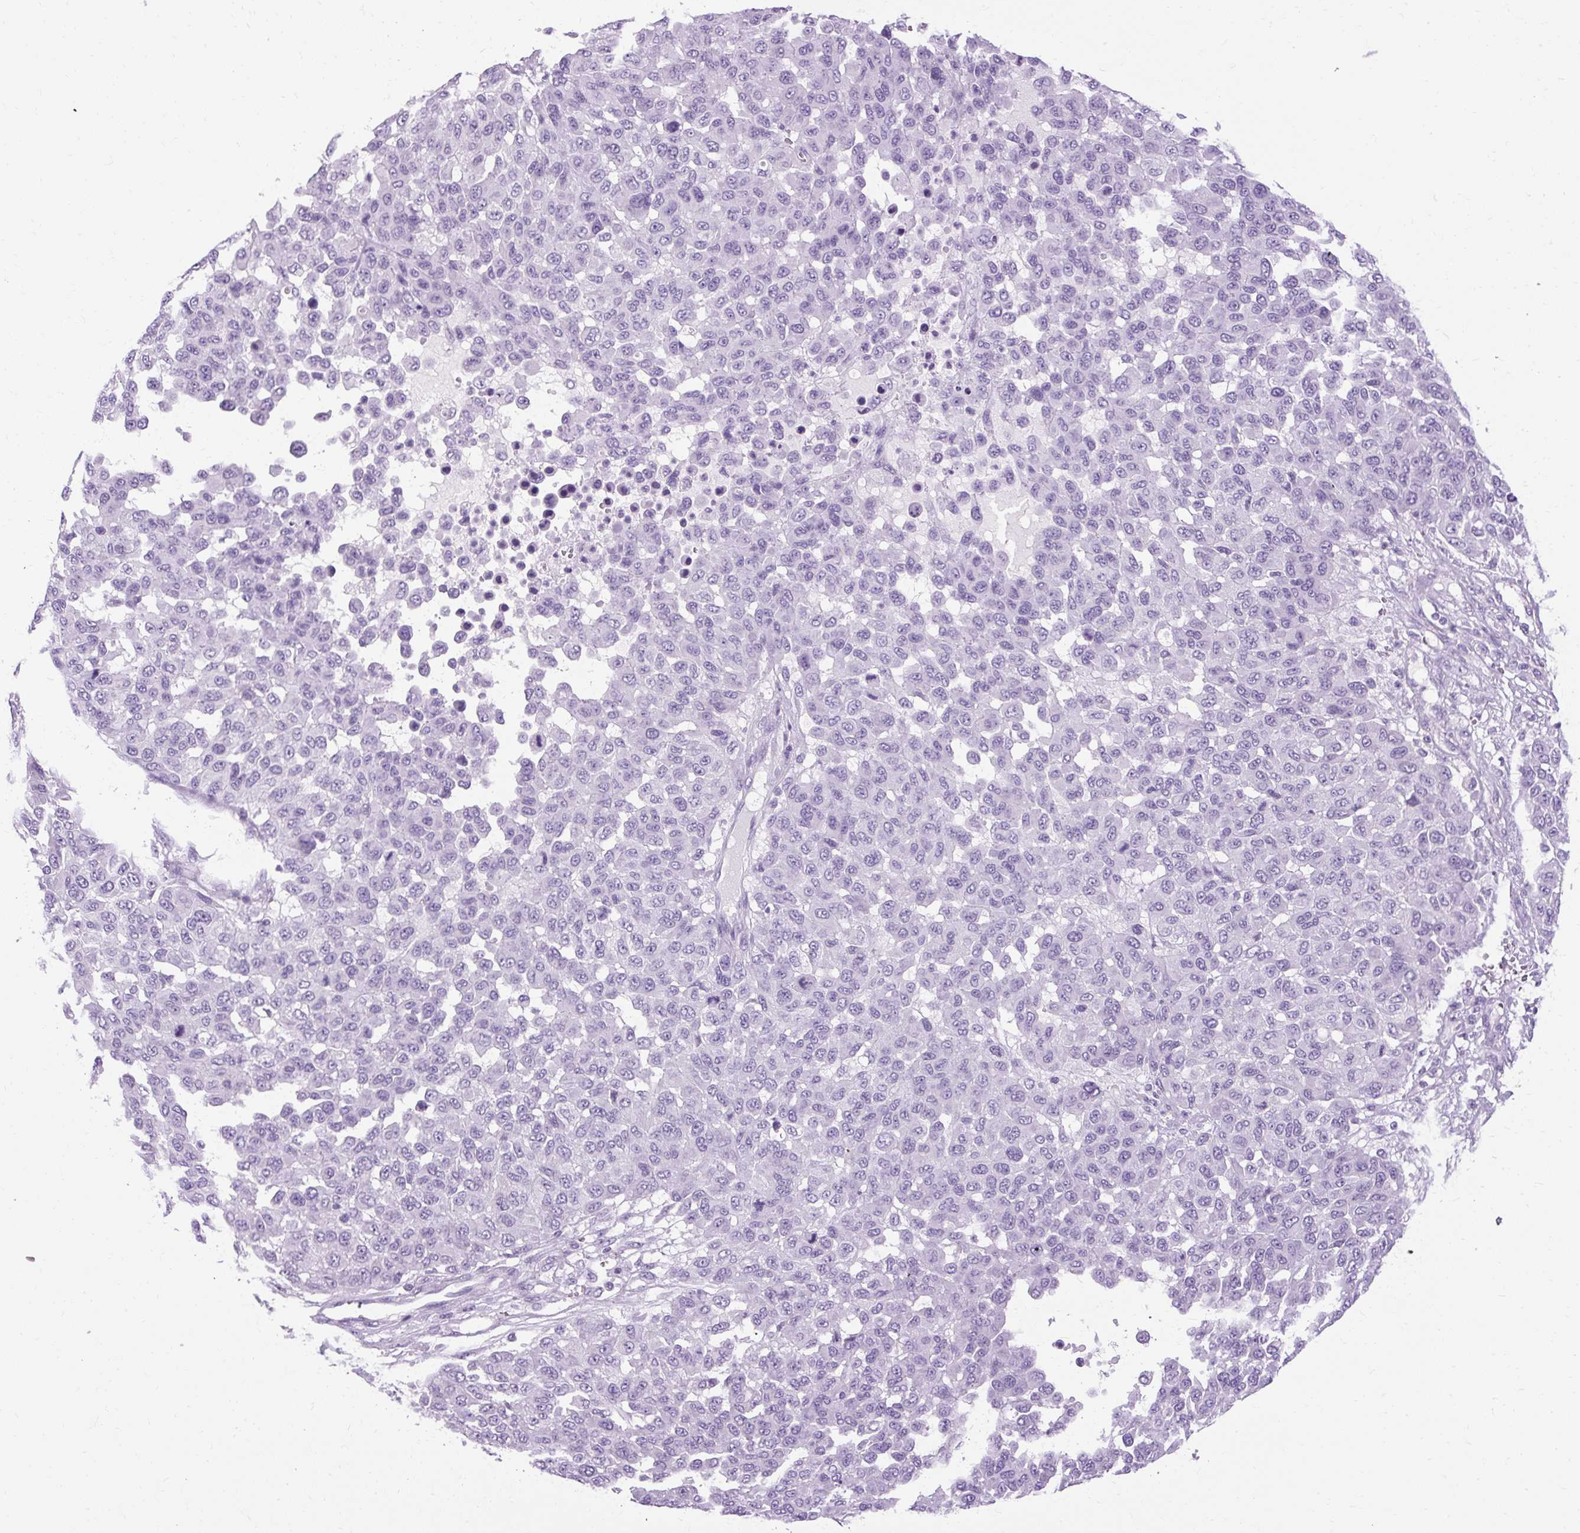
{"staining": {"intensity": "negative", "quantity": "none", "location": "none"}, "tissue": "melanoma", "cell_type": "Tumor cells", "image_type": "cancer", "snomed": [{"axis": "morphology", "description": "Malignant melanoma, NOS"}, {"axis": "topography", "description": "Skin"}], "caption": "Immunohistochemistry (IHC) image of neoplastic tissue: malignant melanoma stained with DAB (3,3'-diaminobenzidine) demonstrates no significant protein expression in tumor cells. (DAB immunohistochemistry visualized using brightfield microscopy, high magnification).", "gene": "B3GNT4", "patient": {"sex": "male", "age": 62}}